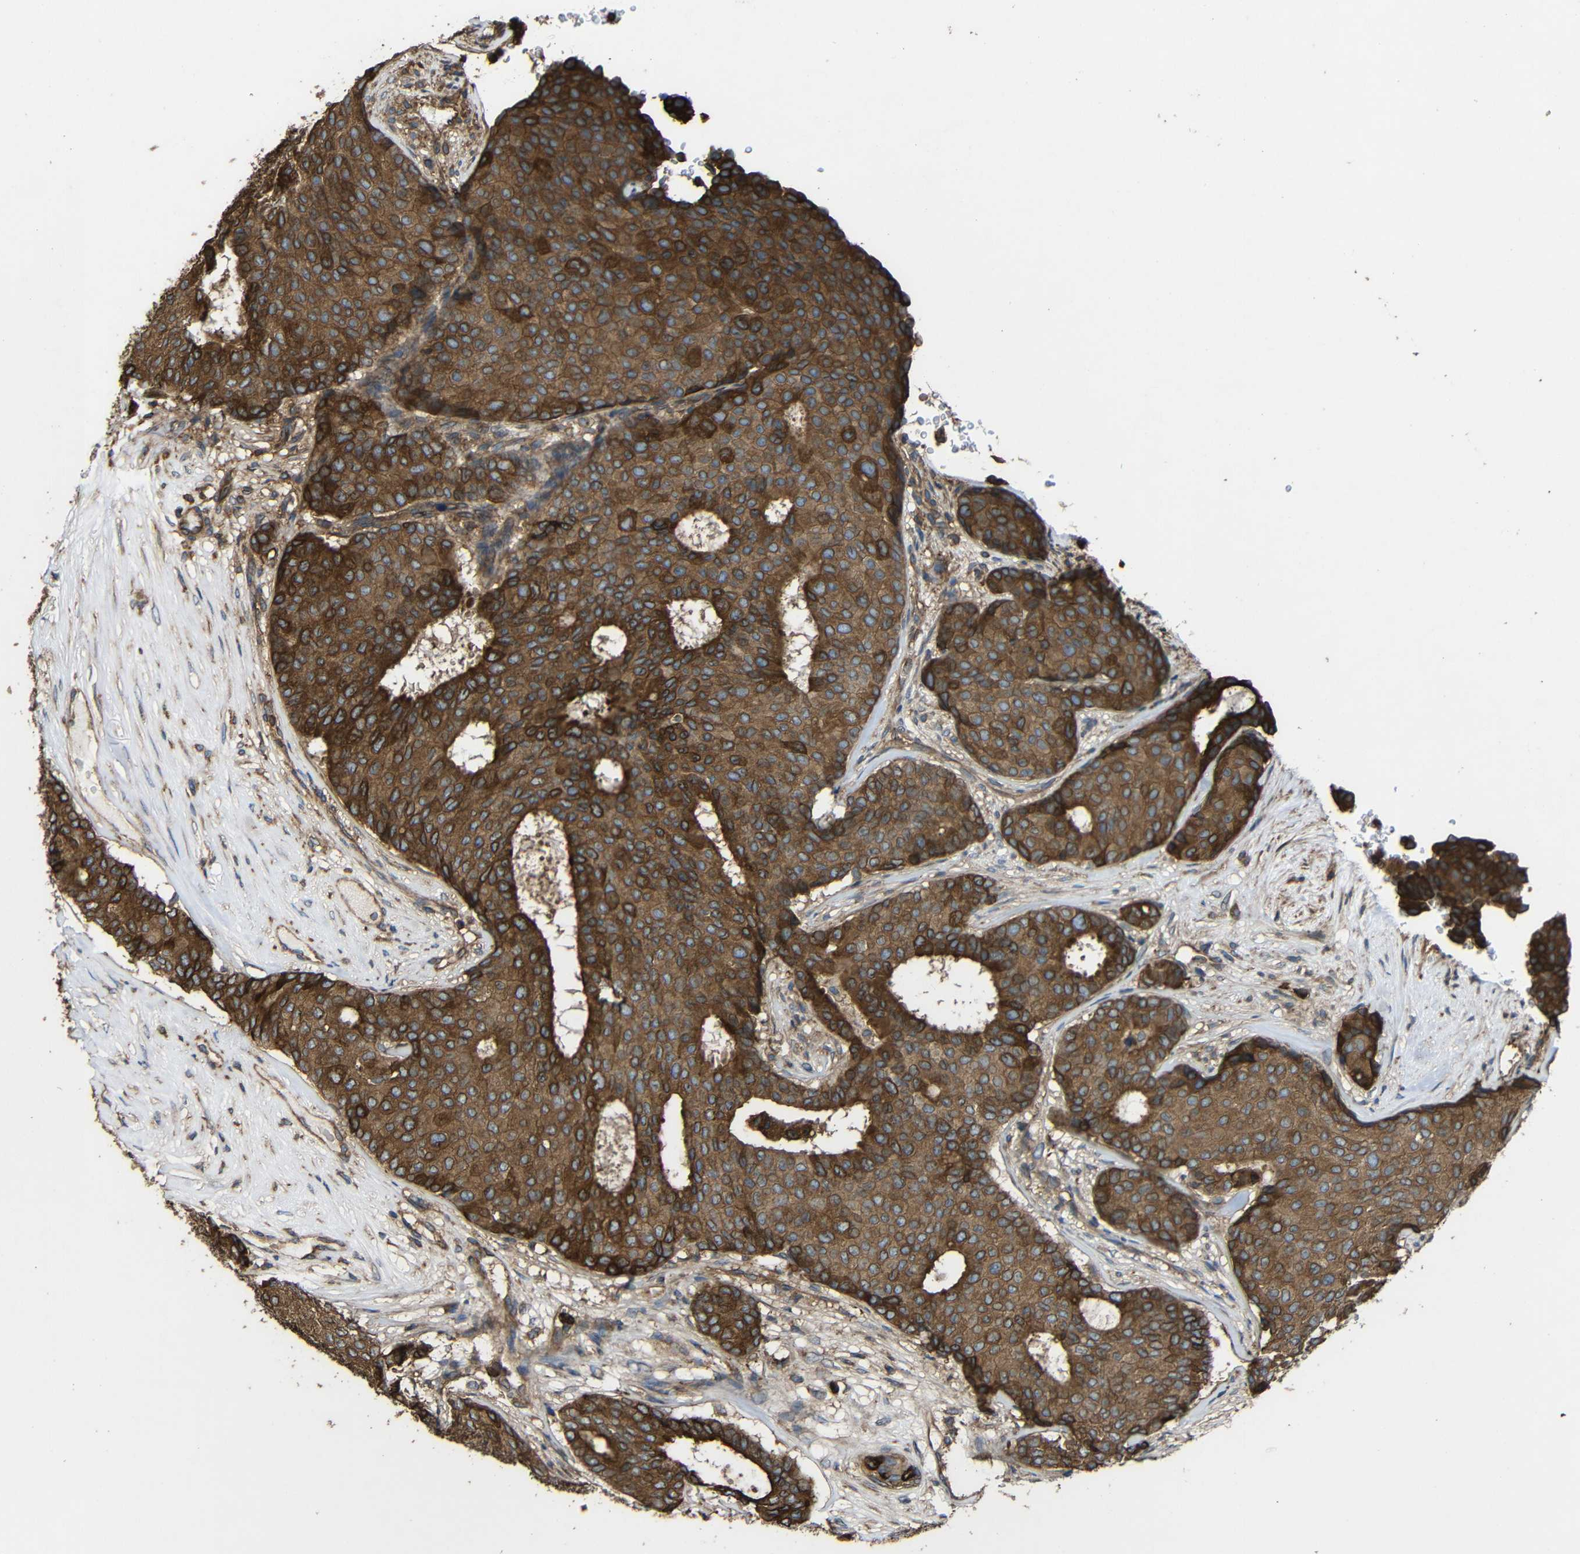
{"staining": {"intensity": "strong", "quantity": ">75%", "location": "cytoplasmic/membranous"}, "tissue": "breast cancer", "cell_type": "Tumor cells", "image_type": "cancer", "snomed": [{"axis": "morphology", "description": "Duct carcinoma"}, {"axis": "topography", "description": "Breast"}], "caption": "Tumor cells exhibit high levels of strong cytoplasmic/membranous expression in about >75% of cells in human breast cancer (infiltrating ductal carcinoma).", "gene": "TREM2", "patient": {"sex": "female", "age": 75}}